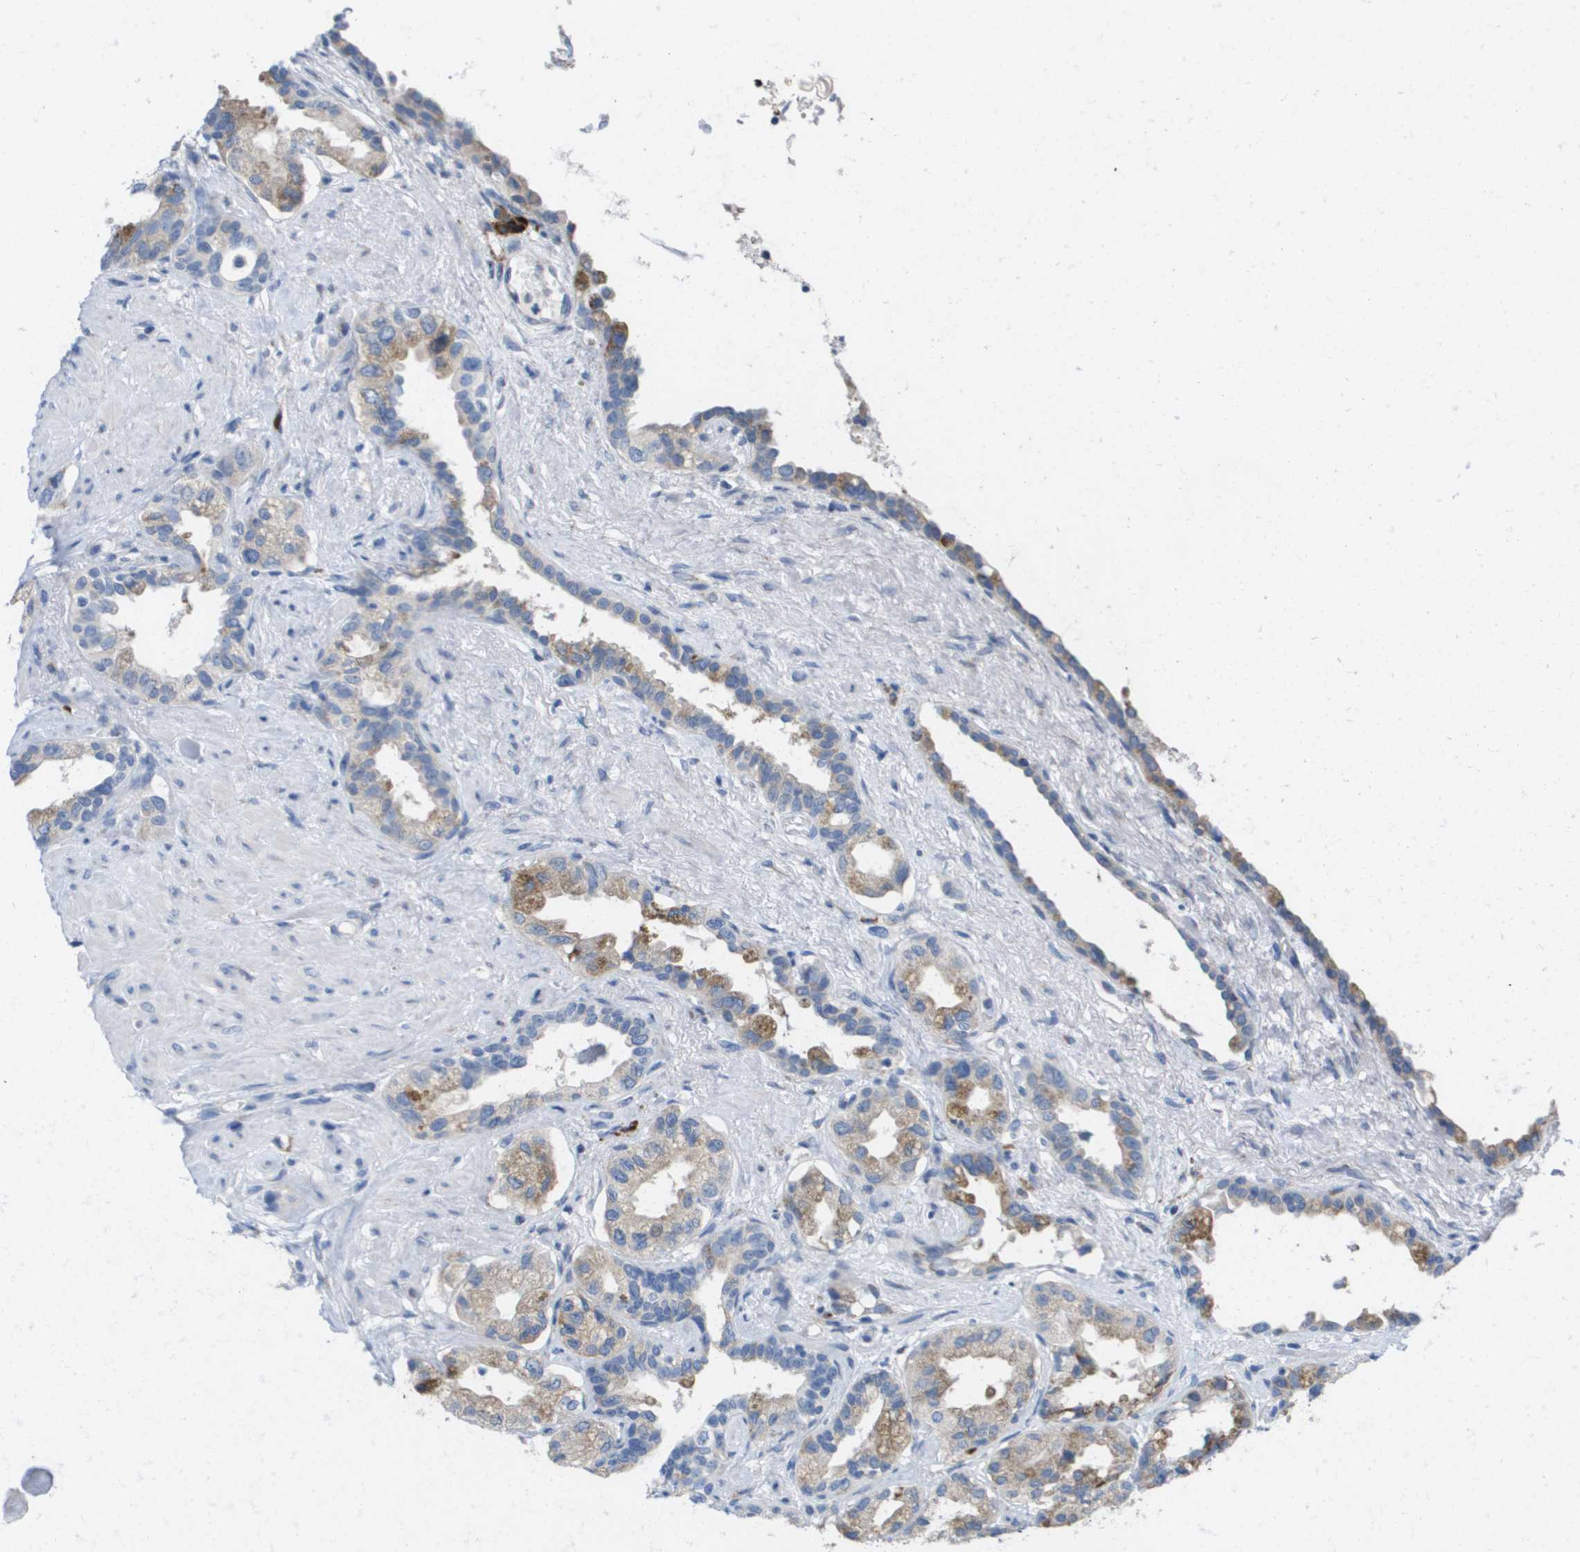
{"staining": {"intensity": "moderate", "quantity": "25%-75%", "location": "cytoplasmic/membranous"}, "tissue": "seminal vesicle", "cell_type": "Glandular cells", "image_type": "normal", "snomed": [{"axis": "morphology", "description": "Normal tissue, NOS"}, {"axis": "topography", "description": "Seminal veicle"}], "caption": "This is an image of immunohistochemistry (IHC) staining of unremarkable seminal vesicle, which shows moderate expression in the cytoplasmic/membranous of glandular cells.", "gene": "CD3G", "patient": {"sex": "male", "age": 61}}